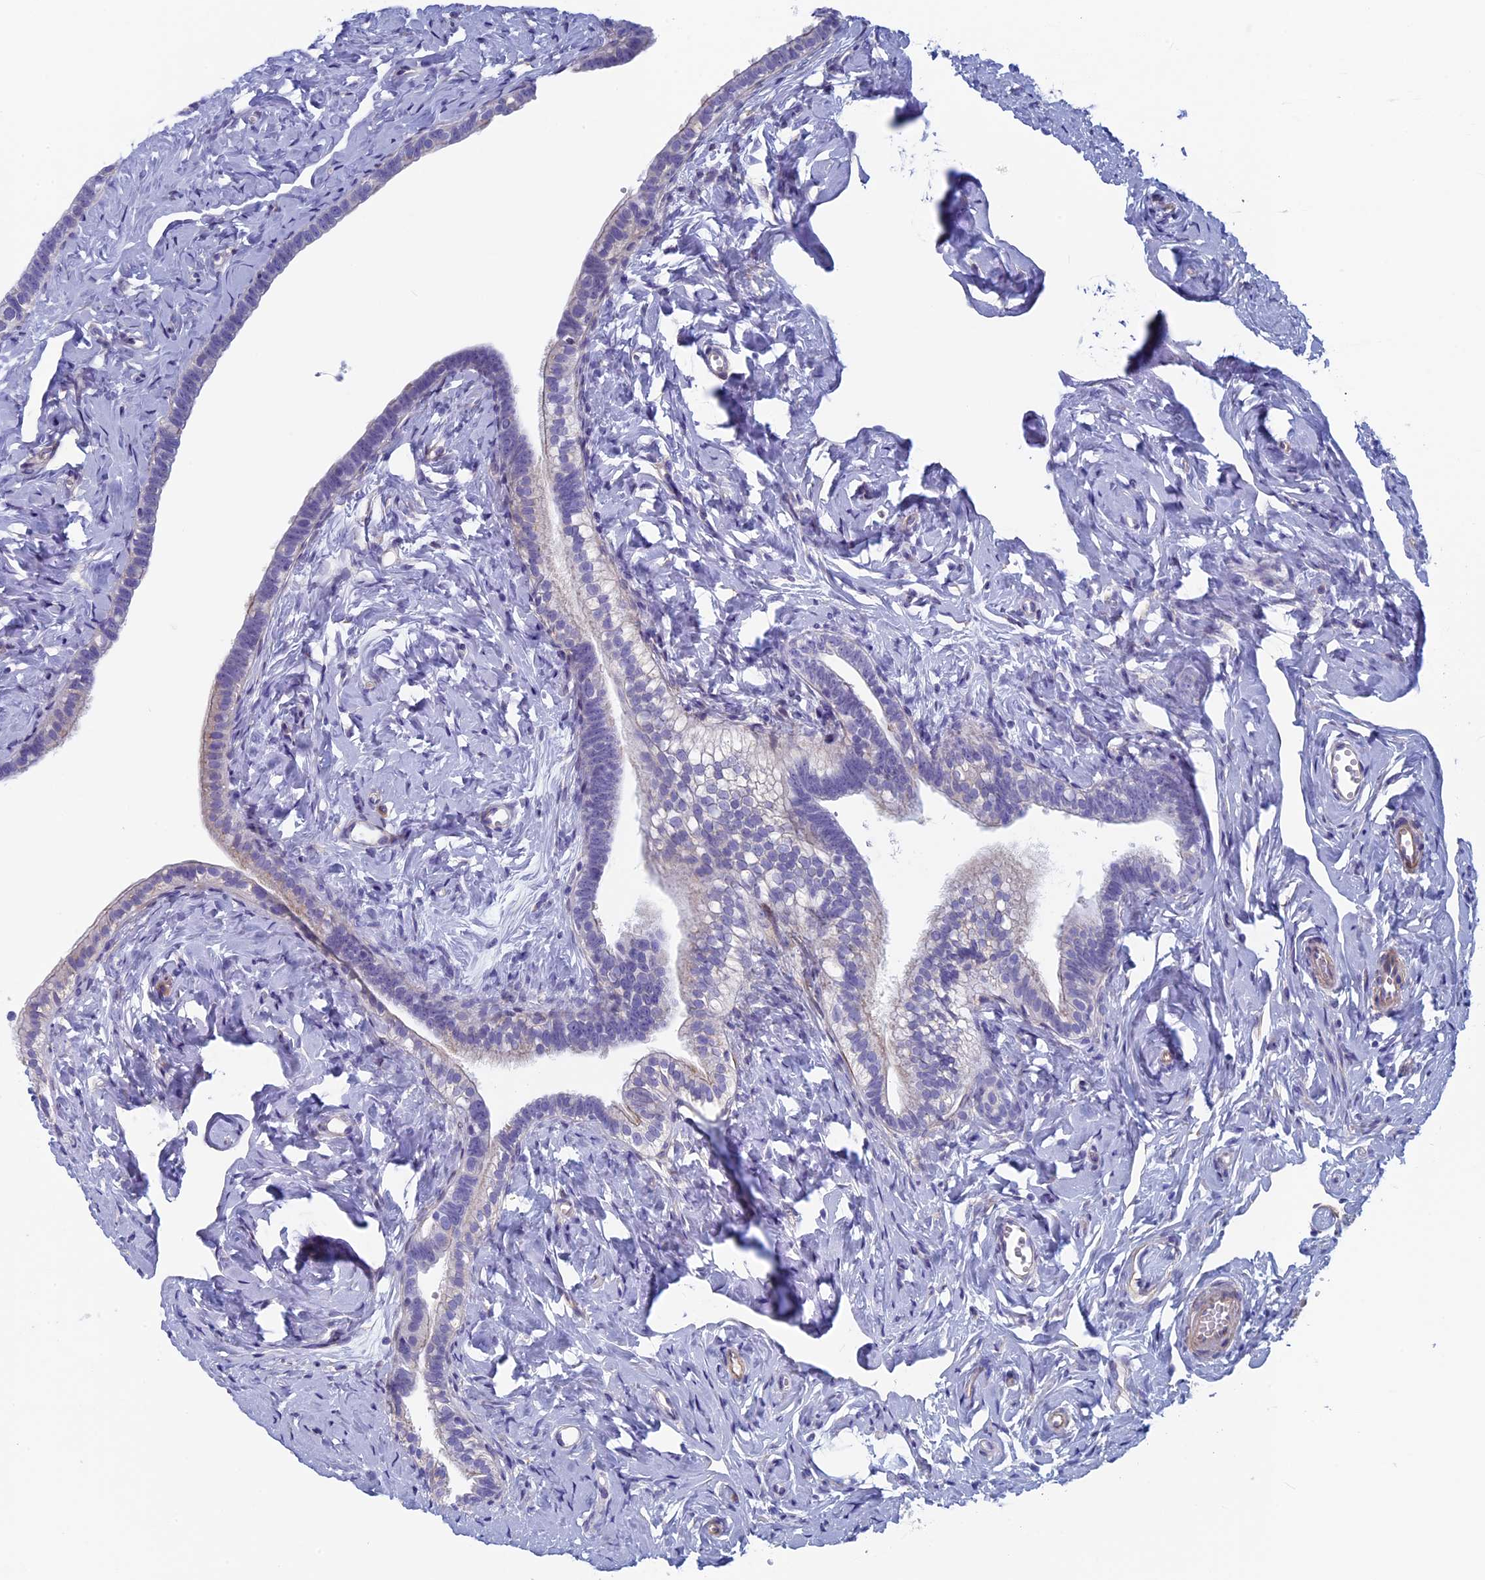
{"staining": {"intensity": "negative", "quantity": "none", "location": "none"}, "tissue": "fallopian tube", "cell_type": "Glandular cells", "image_type": "normal", "snomed": [{"axis": "morphology", "description": "Normal tissue, NOS"}, {"axis": "topography", "description": "Fallopian tube"}], "caption": "IHC of normal fallopian tube exhibits no positivity in glandular cells.", "gene": "MAGEB6", "patient": {"sex": "female", "age": 66}}